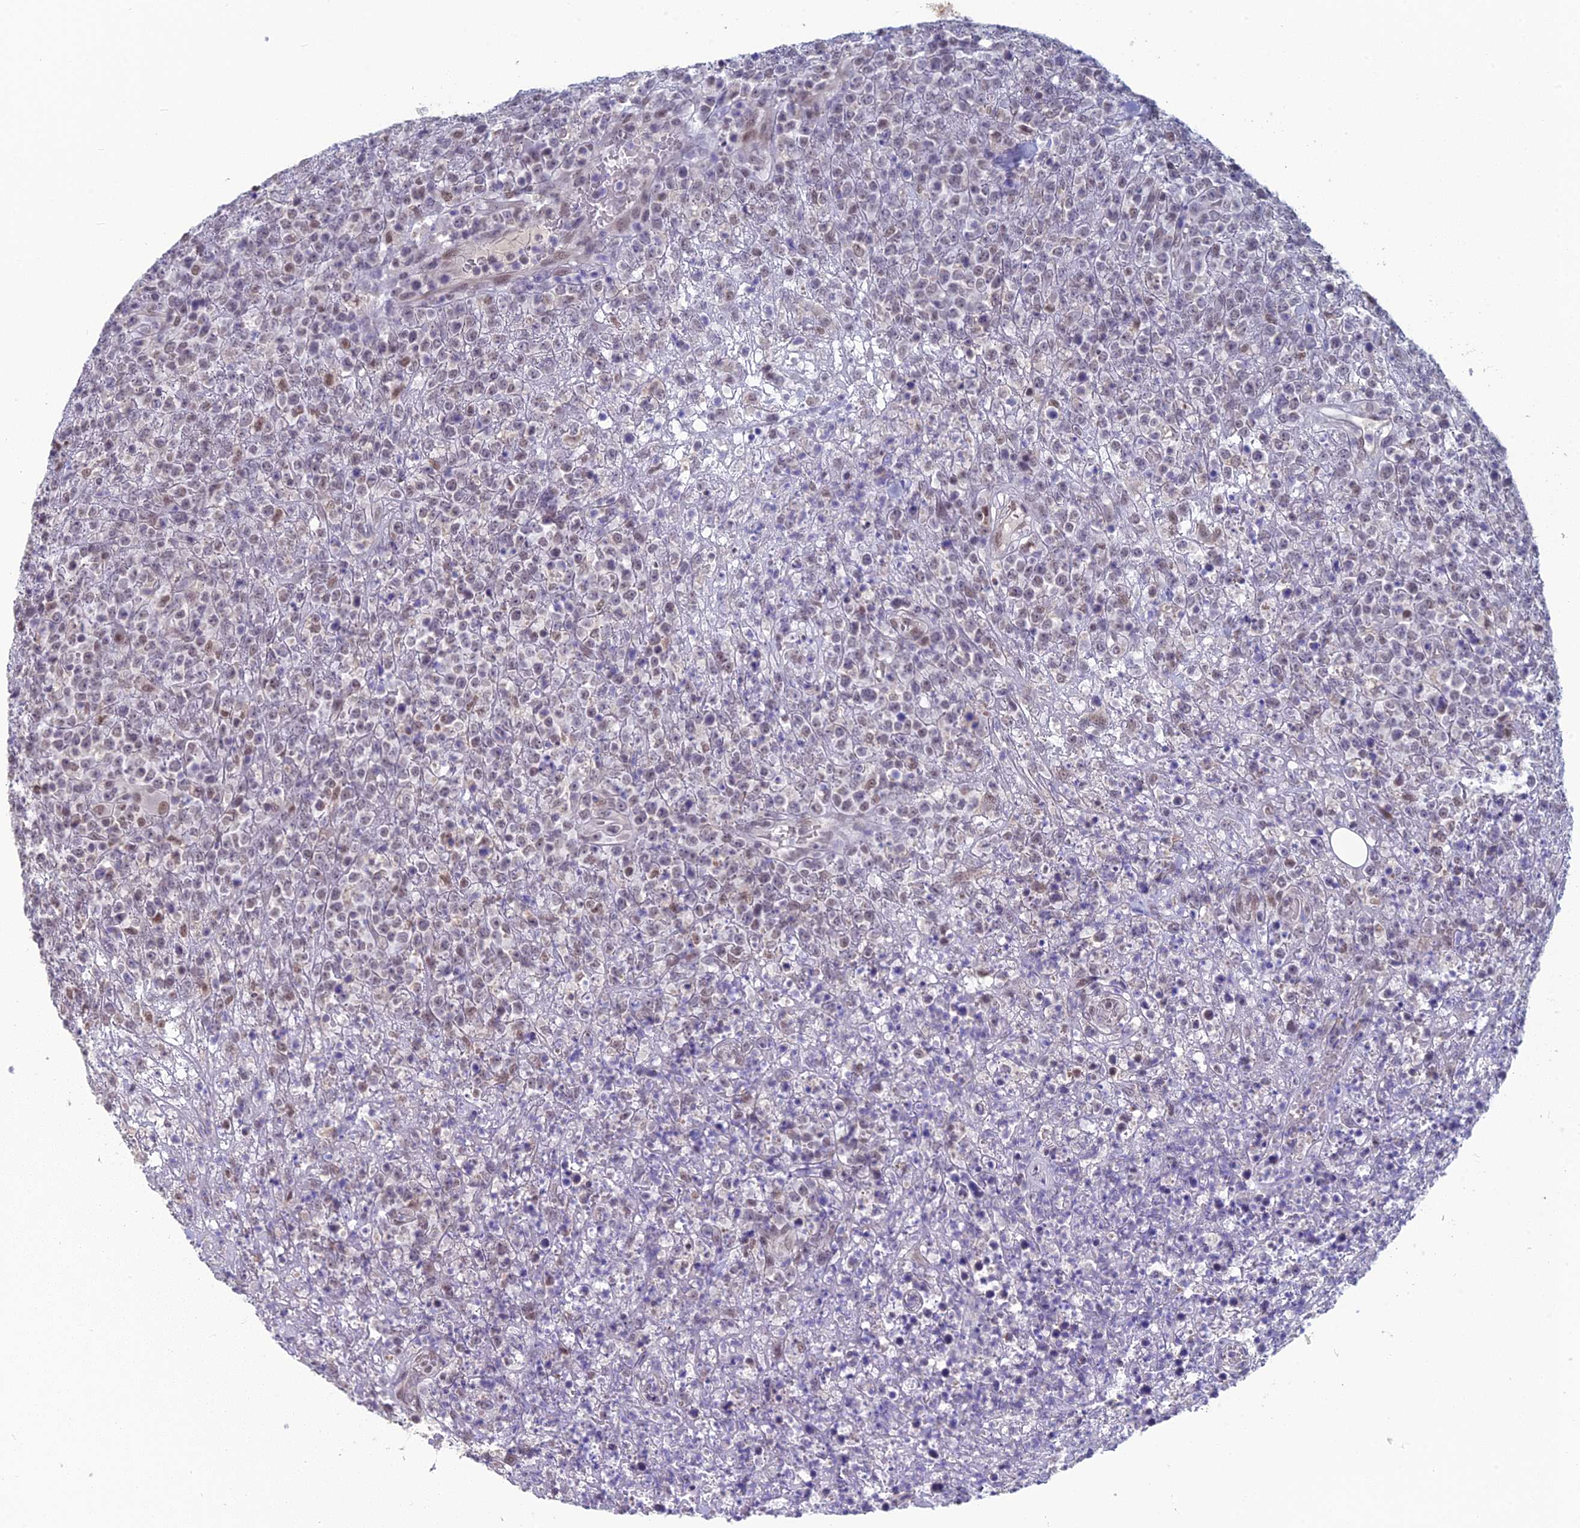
{"staining": {"intensity": "weak", "quantity": "25%-75%", "location": "nuclear"}, "tissue": "lymphoma", "cell_type": "Tumor cells", "image_type": "cancer", "snomed": [{"axis": "morphology", "description": "Malignant lymphoma, non-Hodgkin's type, High grade"}, {"axis": "topography", "description": "Colon"}], "caption": "Protein expression analysis of human lymphoma reveals weak nuclear staining in approximately 25%-75% of tumor cells.", "gene": "MT-CO3", "patient": {"sex": "female", "age": 53}}